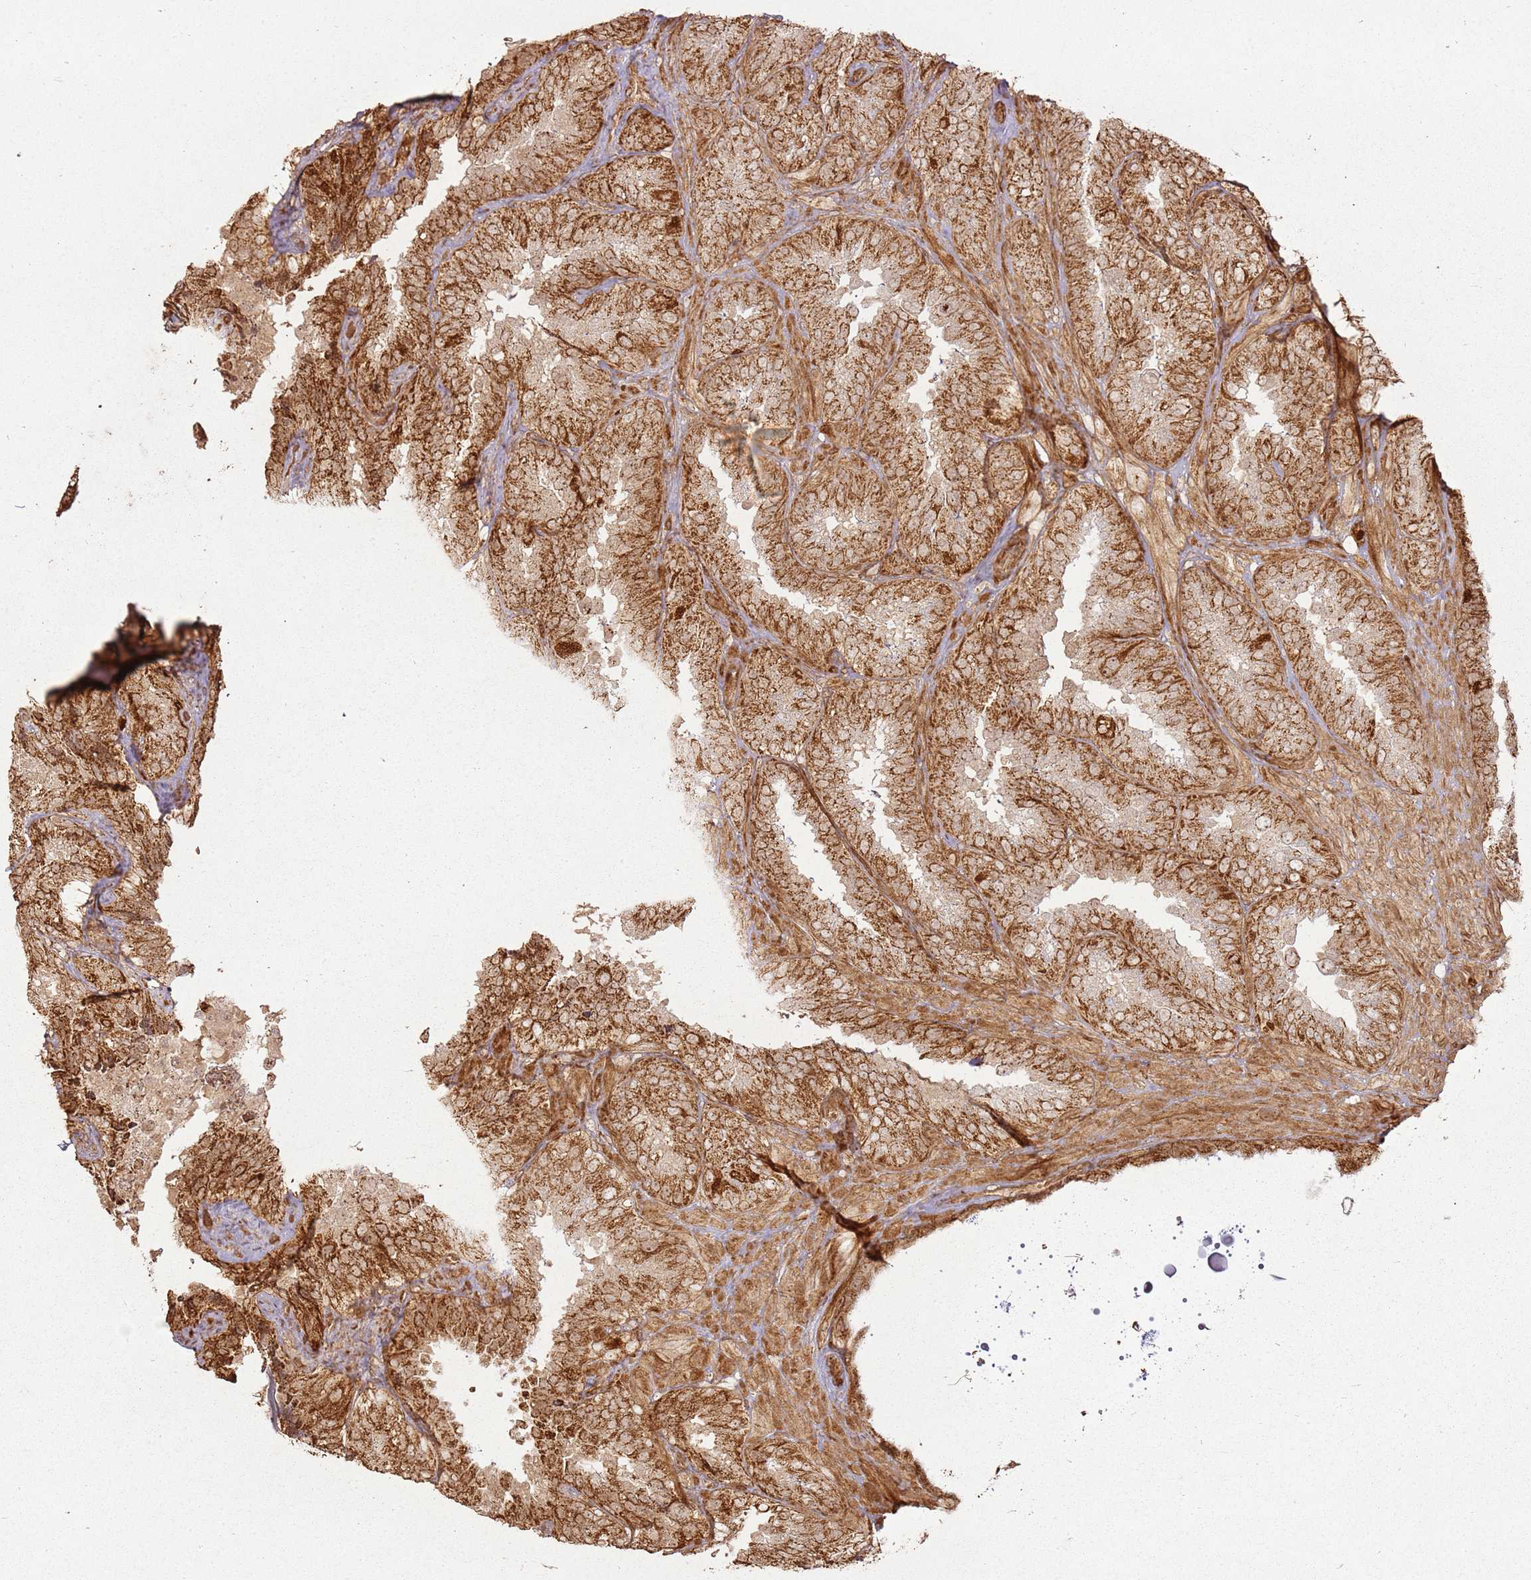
{"staining": {"intensity": "strong", "quantity": ">75%", "location": "cytoplasmic/membranous"}, "tissue": "seminal vesicle", "cell_type": "Glandular cells", "image_type": "normal", "snomed": [{"axis": "morphology", "description": "Normal tissue, NOS"}, {"axis": "topography", "description": "Seminal veicle"}], "caption": "Immunohistochemical staining of unremarkable seminal vesicle reveals high levels of strong cytoplasmic/membranous staining in approximately >75% of glandular cells.", "gene": "MRPS6", "patient": {"sex": "male", "age": 58}}